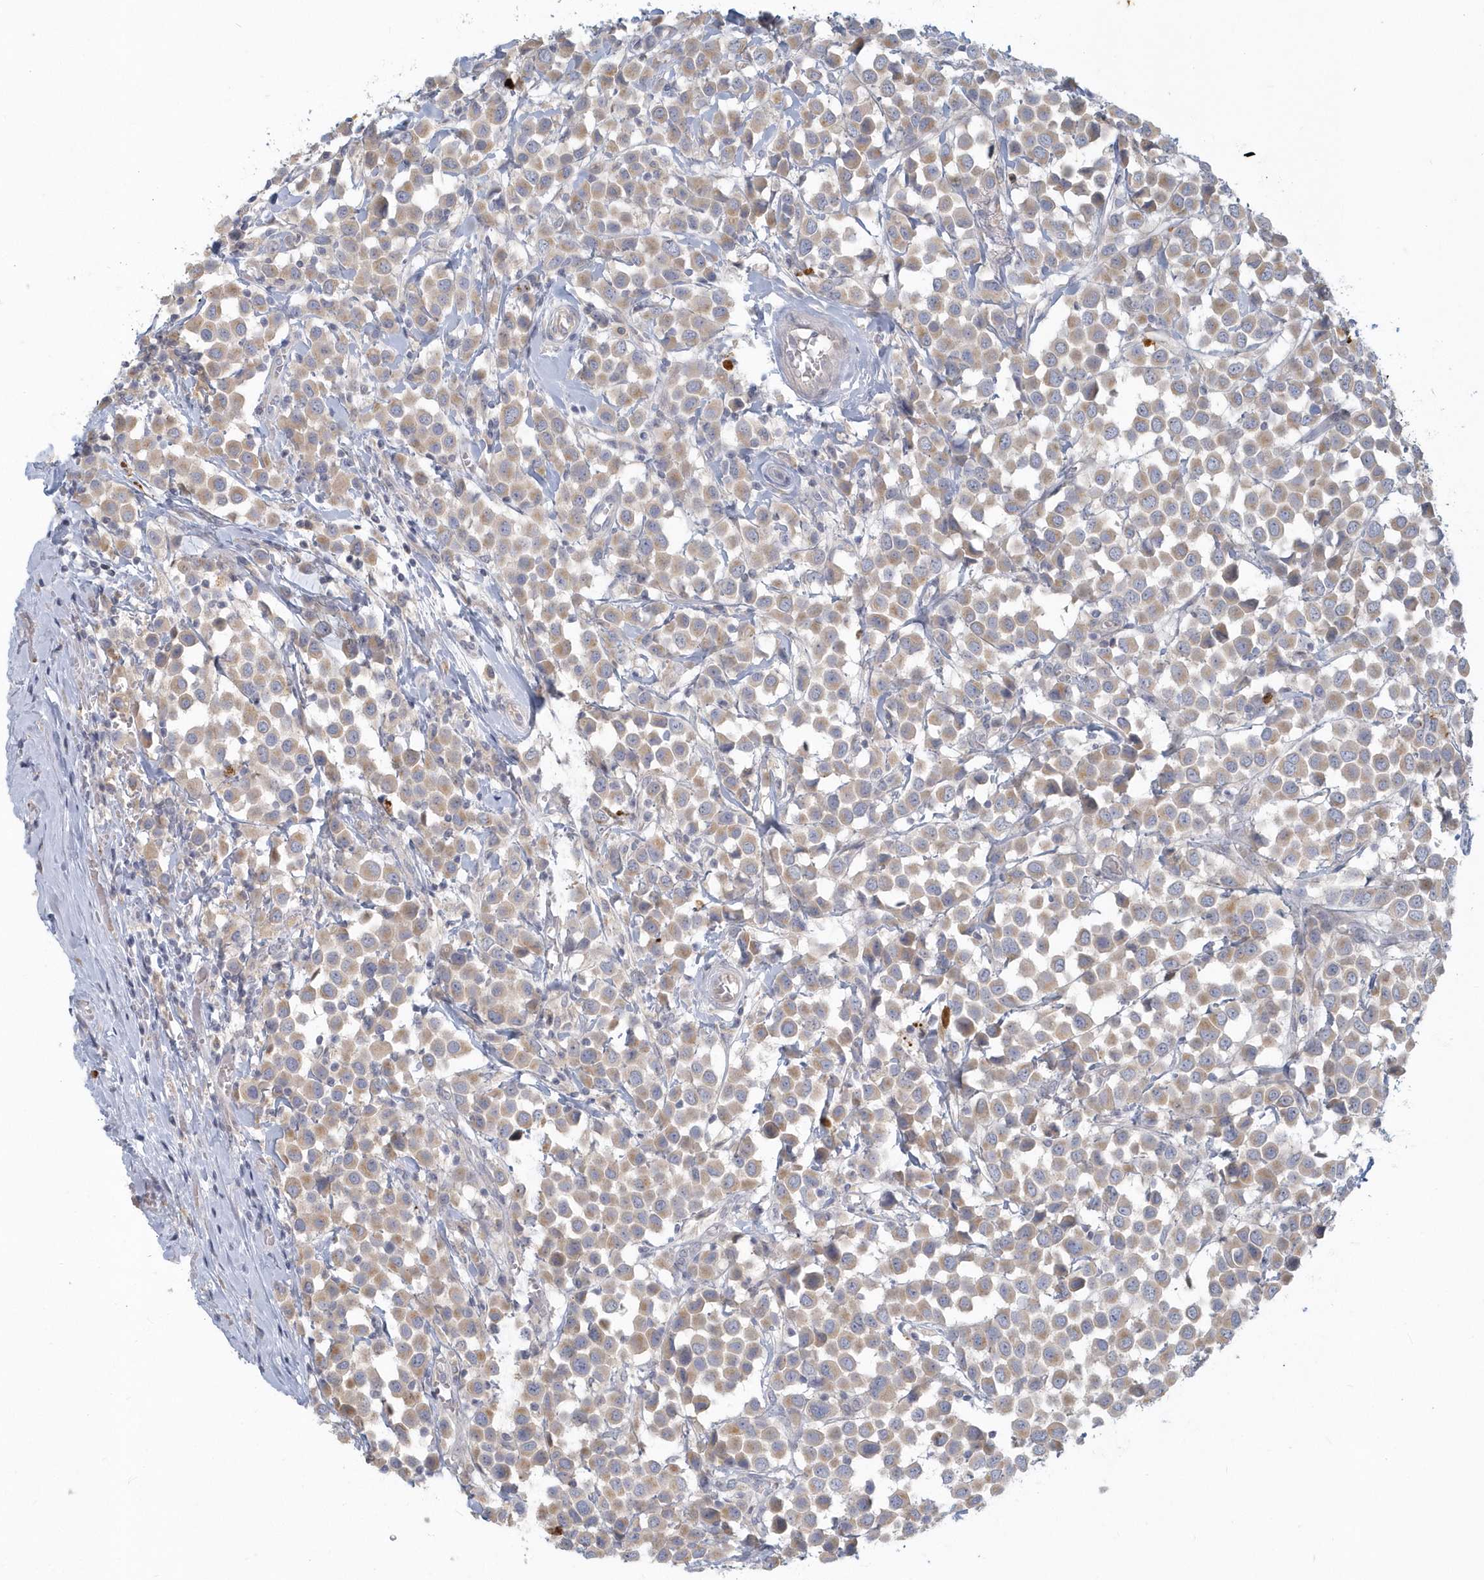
{"staining": {"intensity": "weak", "quantity": ">75%", "location": "cytoplasmic/membranous"}, "tissue": "breast cancer", "cell_type": "Tumor cells", "image_type": "cancer", "snomed": [{"axis": "morphology", "description": "Duct carcinoma"}, {"axis": "topography", "description": "Breast"}], "caption": "Intraductal carcinoma (breast) stained with a protein marker demonstrates weak staining in tumor cells.", "gene": "NAPB", "patient": {"sex": "female", "age": 61}}